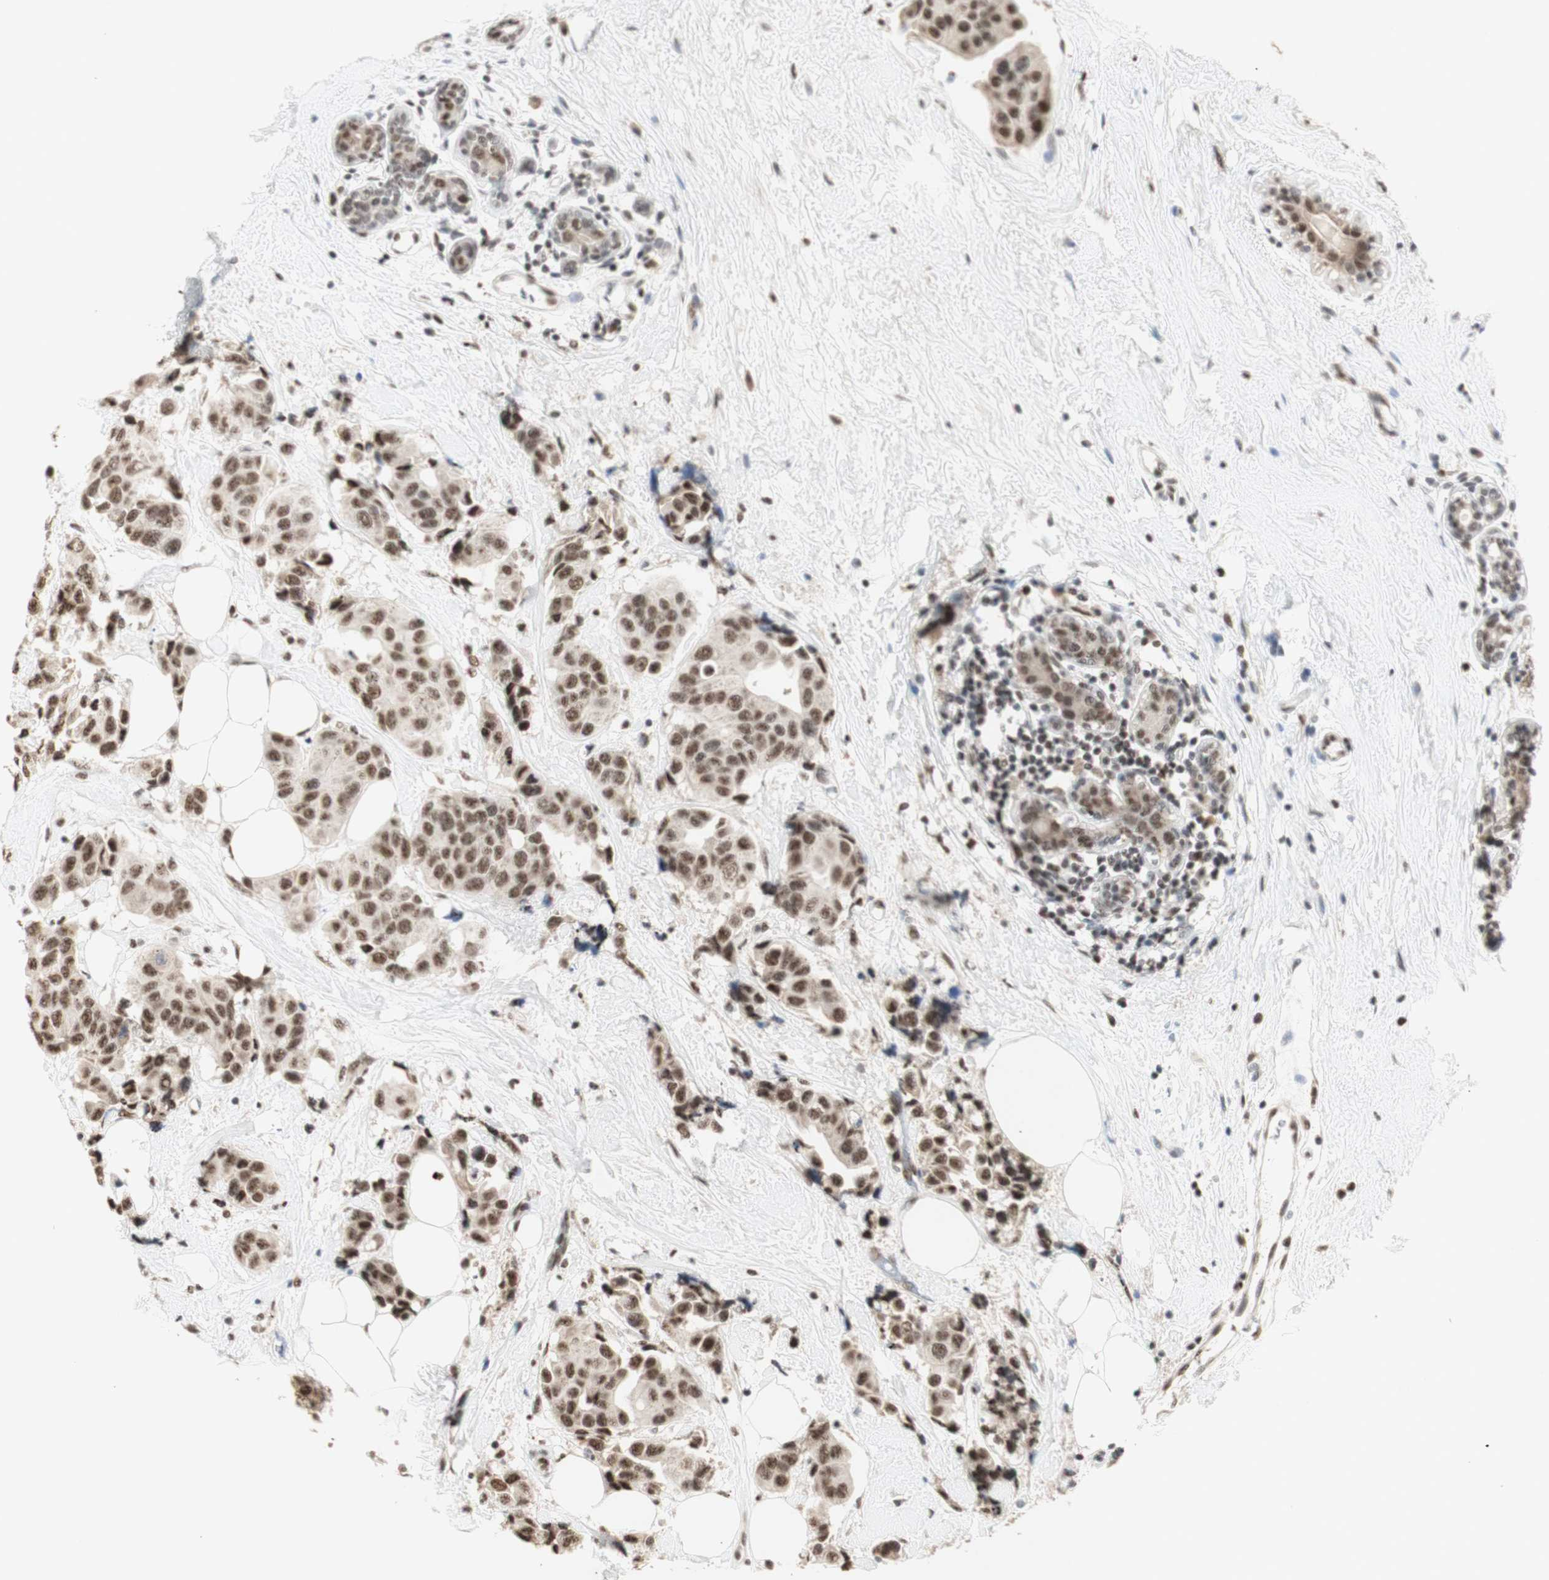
{"staining": {"intensity": "moderate", "quantity": ">75%", "location": "nuclear"}, "tissue": "breast cancer", "cell_type": "Tumor cells", "image_type": "cancer", "snomed": [{"axis": "morphology", "description": "Normal tissue, NOS"}, {"axis": "morphology", "description": "Duct carcinoma"}, {"axis": "topography", "description": "Breast"}], "caption": "Protein analysis of breast cancer tissue exhibits moderate nuclear expression in approximately >75% of tumor cells.", "gene": "SNRPB", "patient": {"sex": "female", "age": 39}}